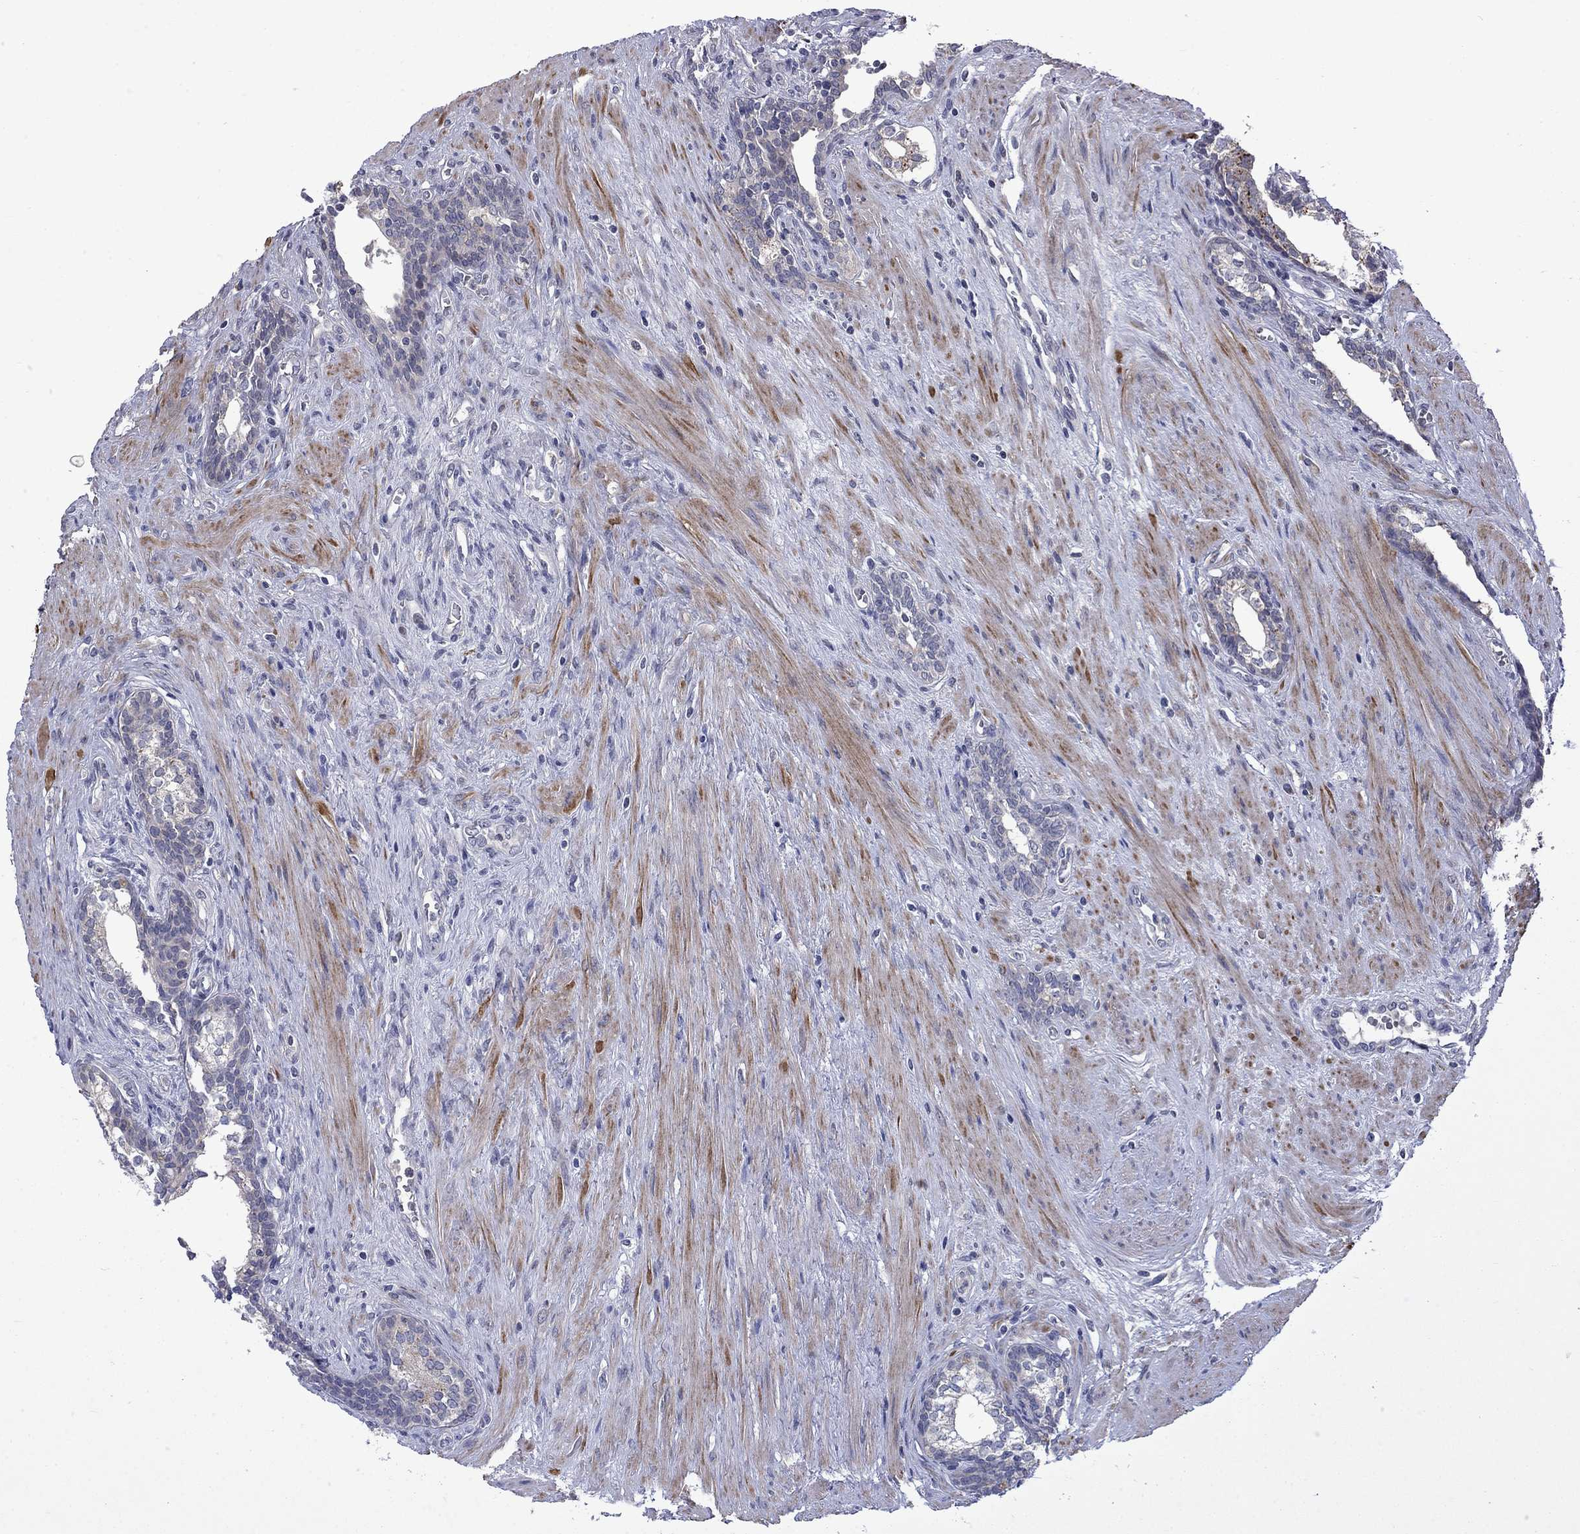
{"staining": {"intensity": "negative", "quantity": "none", "location": "none"}, "tissue": "prostate cancer", "cell_type": "Tumor cells", "image_type": "cancer", "snomed": [{"axis": "morphology", "description": "Adenocarcinoma, NOS"}, {"axis": "morphology", "description": "Adenocarcinoma, High grade"}, {"axis": "topography", "description": "Prostate"}], "caption": "There is no significant positivity in tumor cells of prostate cancer.", "gene": "FAM3B", "patient": {"sex": "male", "age": 61}}